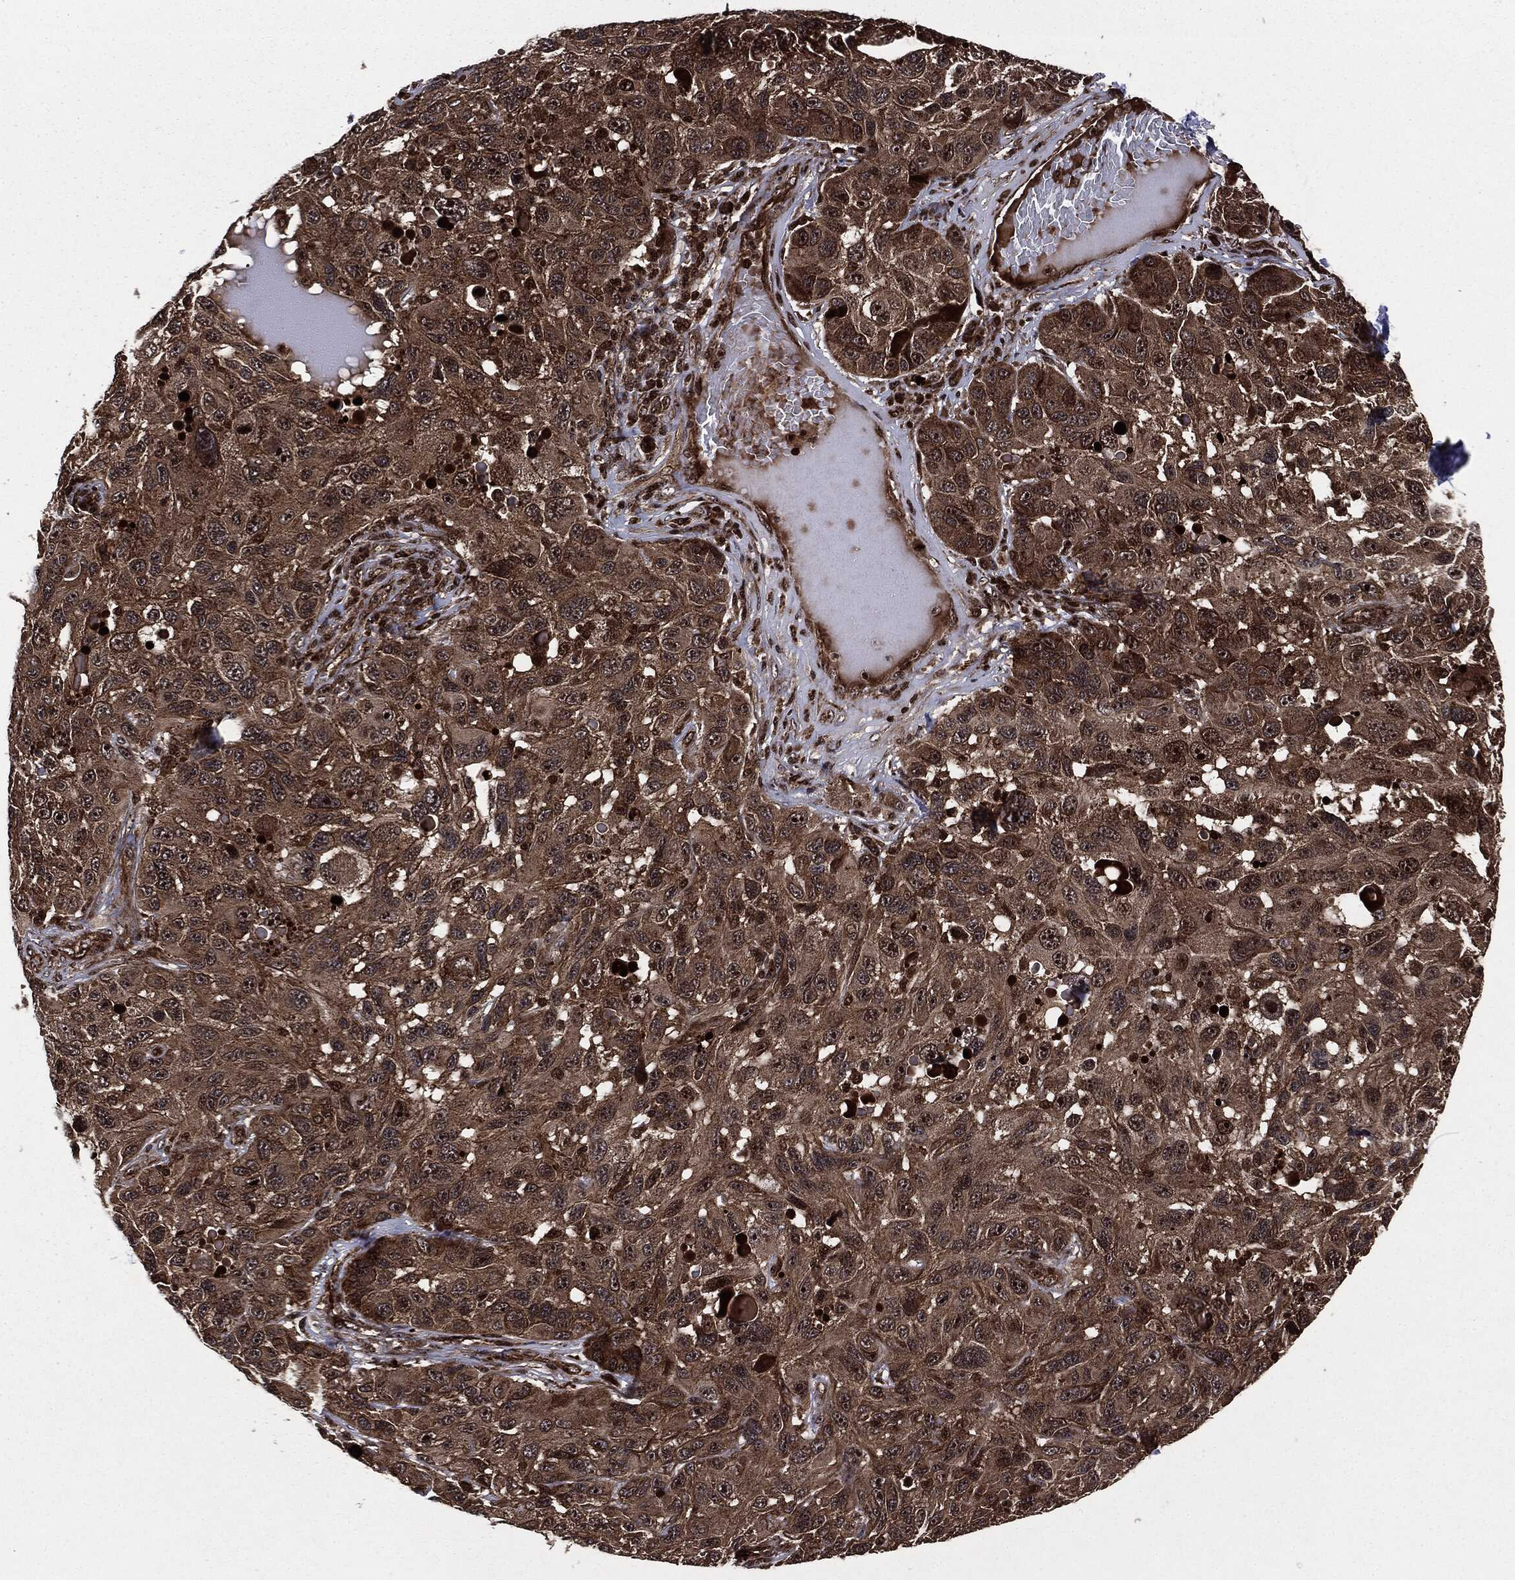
{"staining": {"intensity": "strong", "quantity": ">75%", "location": "cytoplasmic/membranous,nuclear"}, "tissue": "melanoma", "cell_type": "Tumor cells", "image_type": "cancer", "snomed": [{"axis": "morphology", "description": "Malignant melanoma, NOS"}, {"axis": "topography", "description": "Skin"}], "caption": "IHC (DAB (3,3'-diaminobenzidine)) staining of human malignant melanoma displays strong cytoplasmic/membranous and nuclear protein staining in approximately >75% of tumor cells.", "gene": "CARD6", "patient": {"sex": "male", "age": 53}}